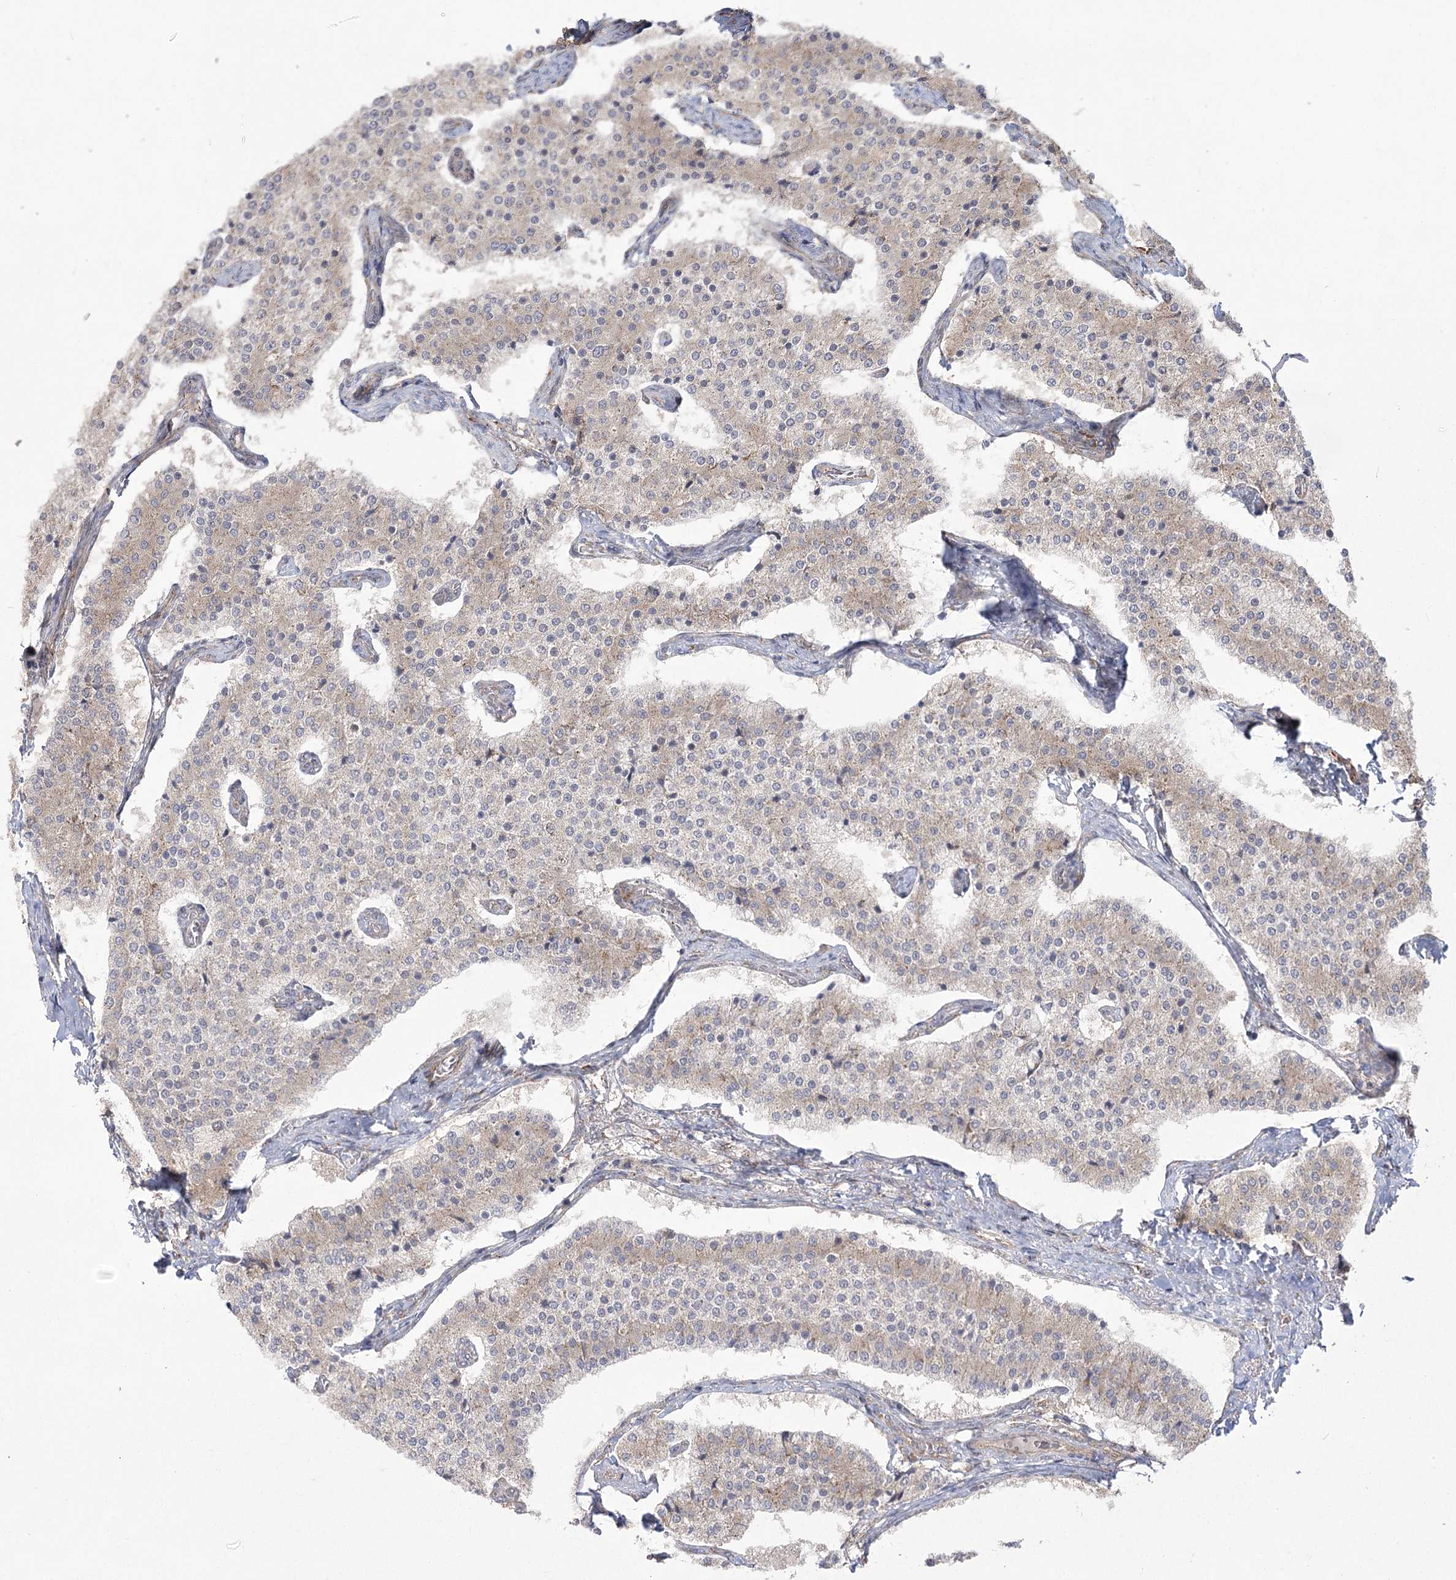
{"staining": {"intensity": "weak", "quantity": "<25%", "location": "cytoplasmic/membranous"}, "tissue": "carcinoid", "cell_type": "Tumor cells", "image_type": "cancer", "snomed": [{"axis": "morphology", "description": "Carcinoid, malignant, NOS"}, {"axis": "topography", "description": "Colon"}], "caption": "IHC of human carcinoid (malignant) shows no positivity in tumor cells. (Brightfield microscopy of DAB (3,3'-diaminobenzidine) immunohistochemistry (IHC) at high magnification).", "gene": "CAMTA1", "patient": {"sex": "female", "age": 52}}